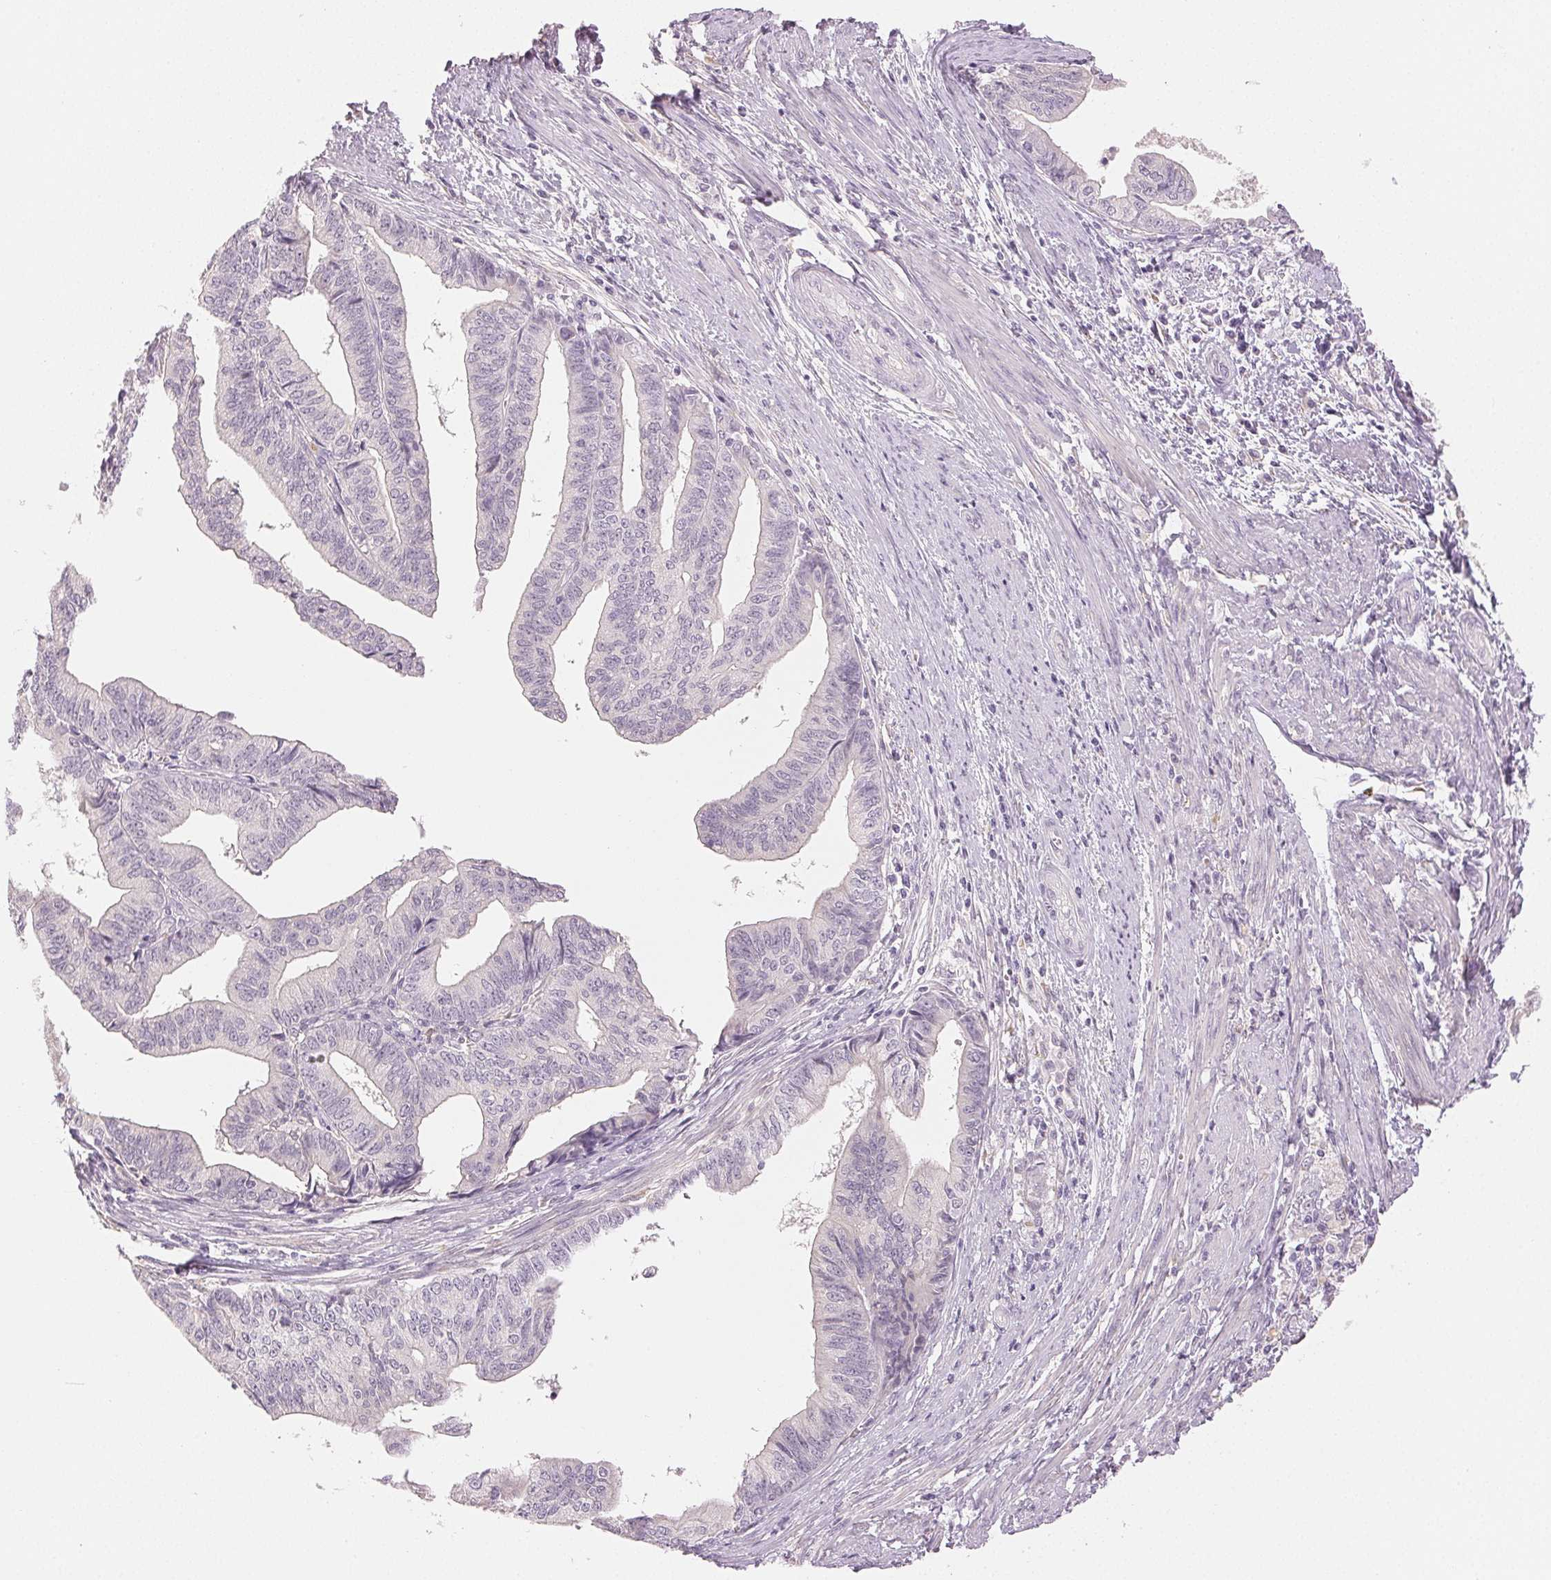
{"staining": {"intensity": "negative", "quantity": "none", "location": "none"}, "tissue": "endometrial cancer", "cell_type": "Tumor cells", "image_type": "cancer", "snomed": [{"axis": "morphology", "description": "Adenocarcinoma, NOS"}, {"axis": "topography", "description": "Endometrium"}], "caption": "Immunohistochemical staining of endometrial cancer reveals no significant expression in tumor cells. (Immunohistochemistry, brightfield microscopy, high magnification).", "gene": "MAP1LC3A", "patient": {"sex": "female", "age": 65}}